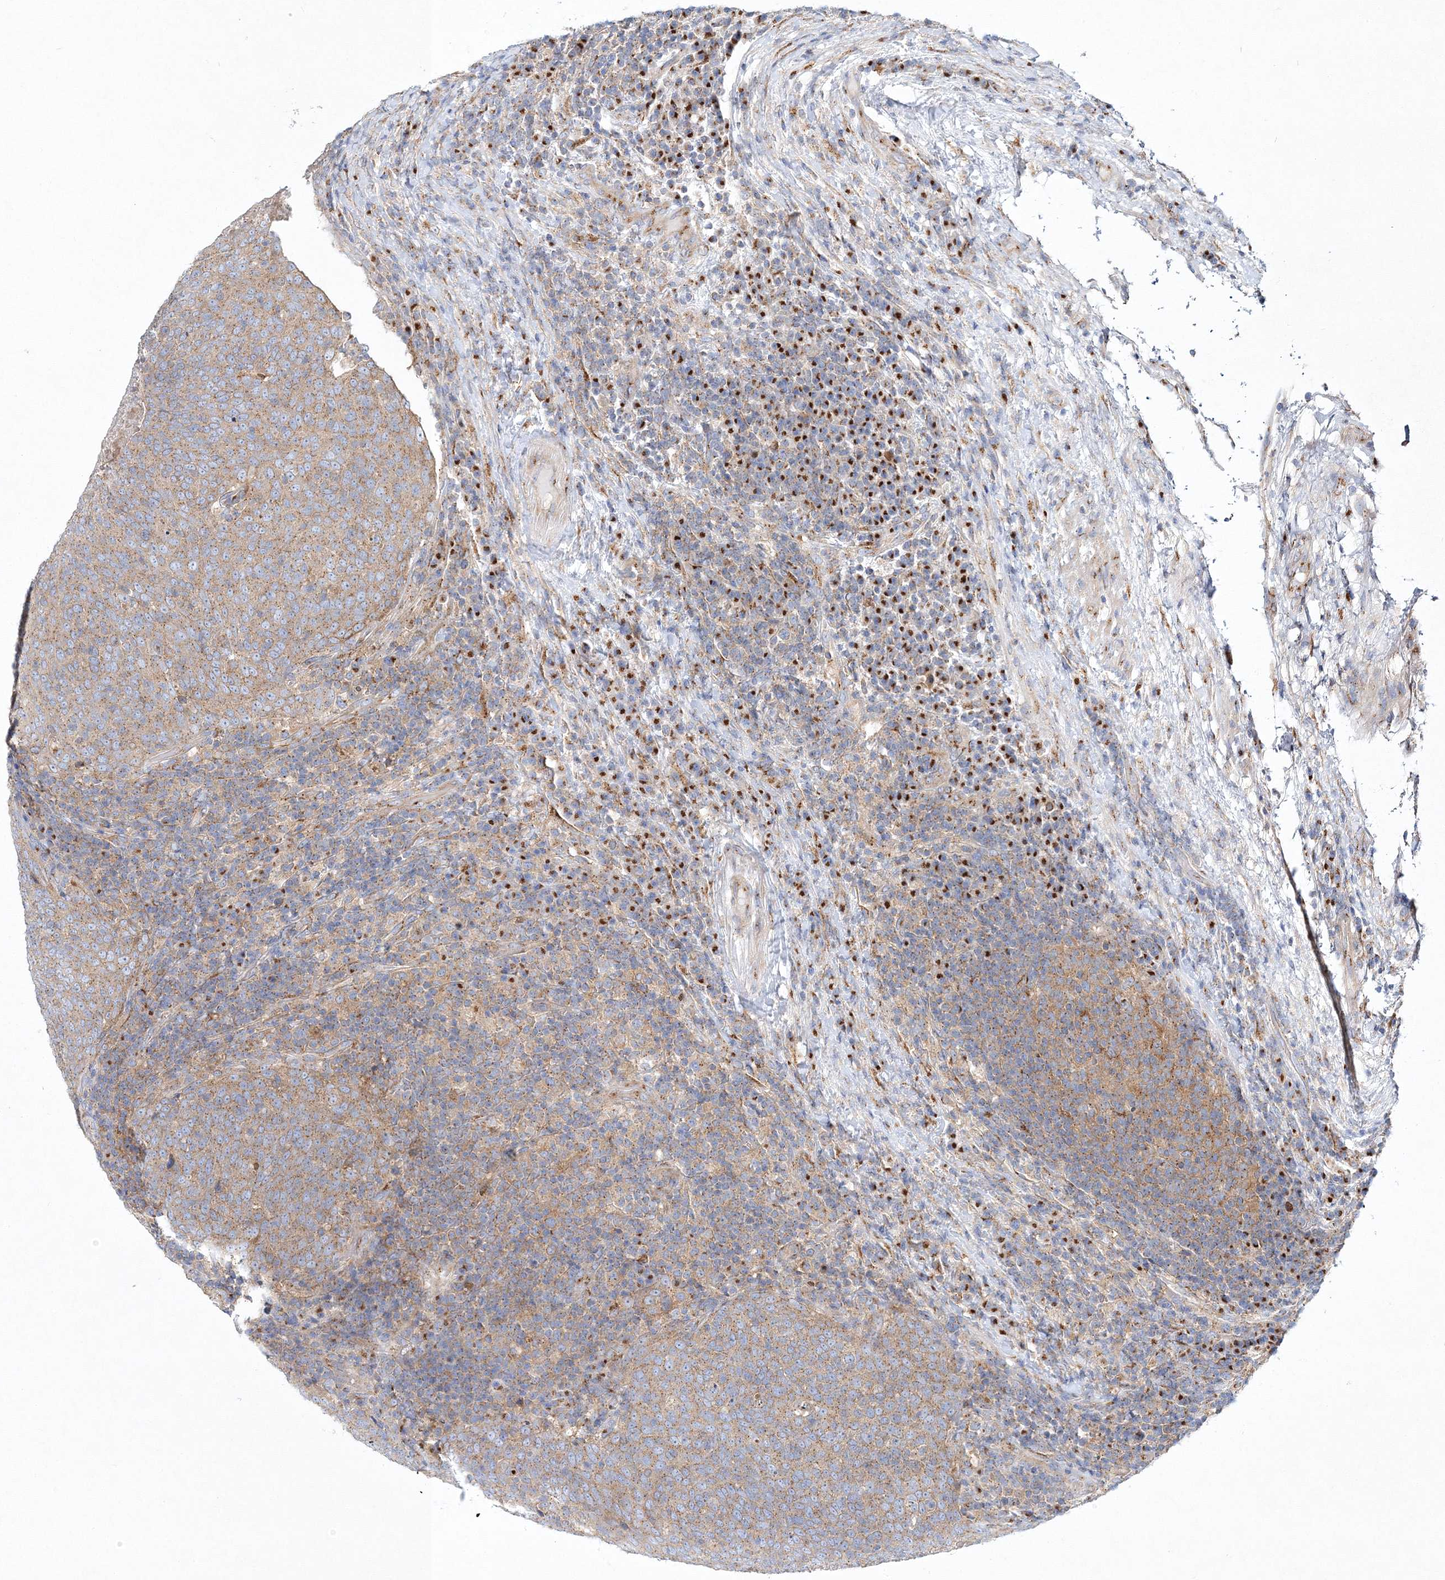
{"staining": {"intensity": "moderate", "quantity": ">75%", "location": "cytoplasmic/membranous"}, "tissue": "head and neck cancer", "cell_type": "Tumor cells", "image_type": "cancer", "snomed": [{"axis": "morphology", "description": "Squamous cell carcinoma, NOS"}, {"axis": "morphology", "description": "Squamous cell carcinoma, metastatic, NOS"}, {"axis": "topography", "description": "Lymph node"}, {"axis": "topography", "description": "Head-Neck"}], "caption": "Head and neck squamous cell carcinoma stained with a brown dye reveals moderate cytoplasmic/membranous positive positivity in approximately >75% of tumor cells.", "gene": "SEC23IP", "patient": {"sex": "male", "age": 62}}